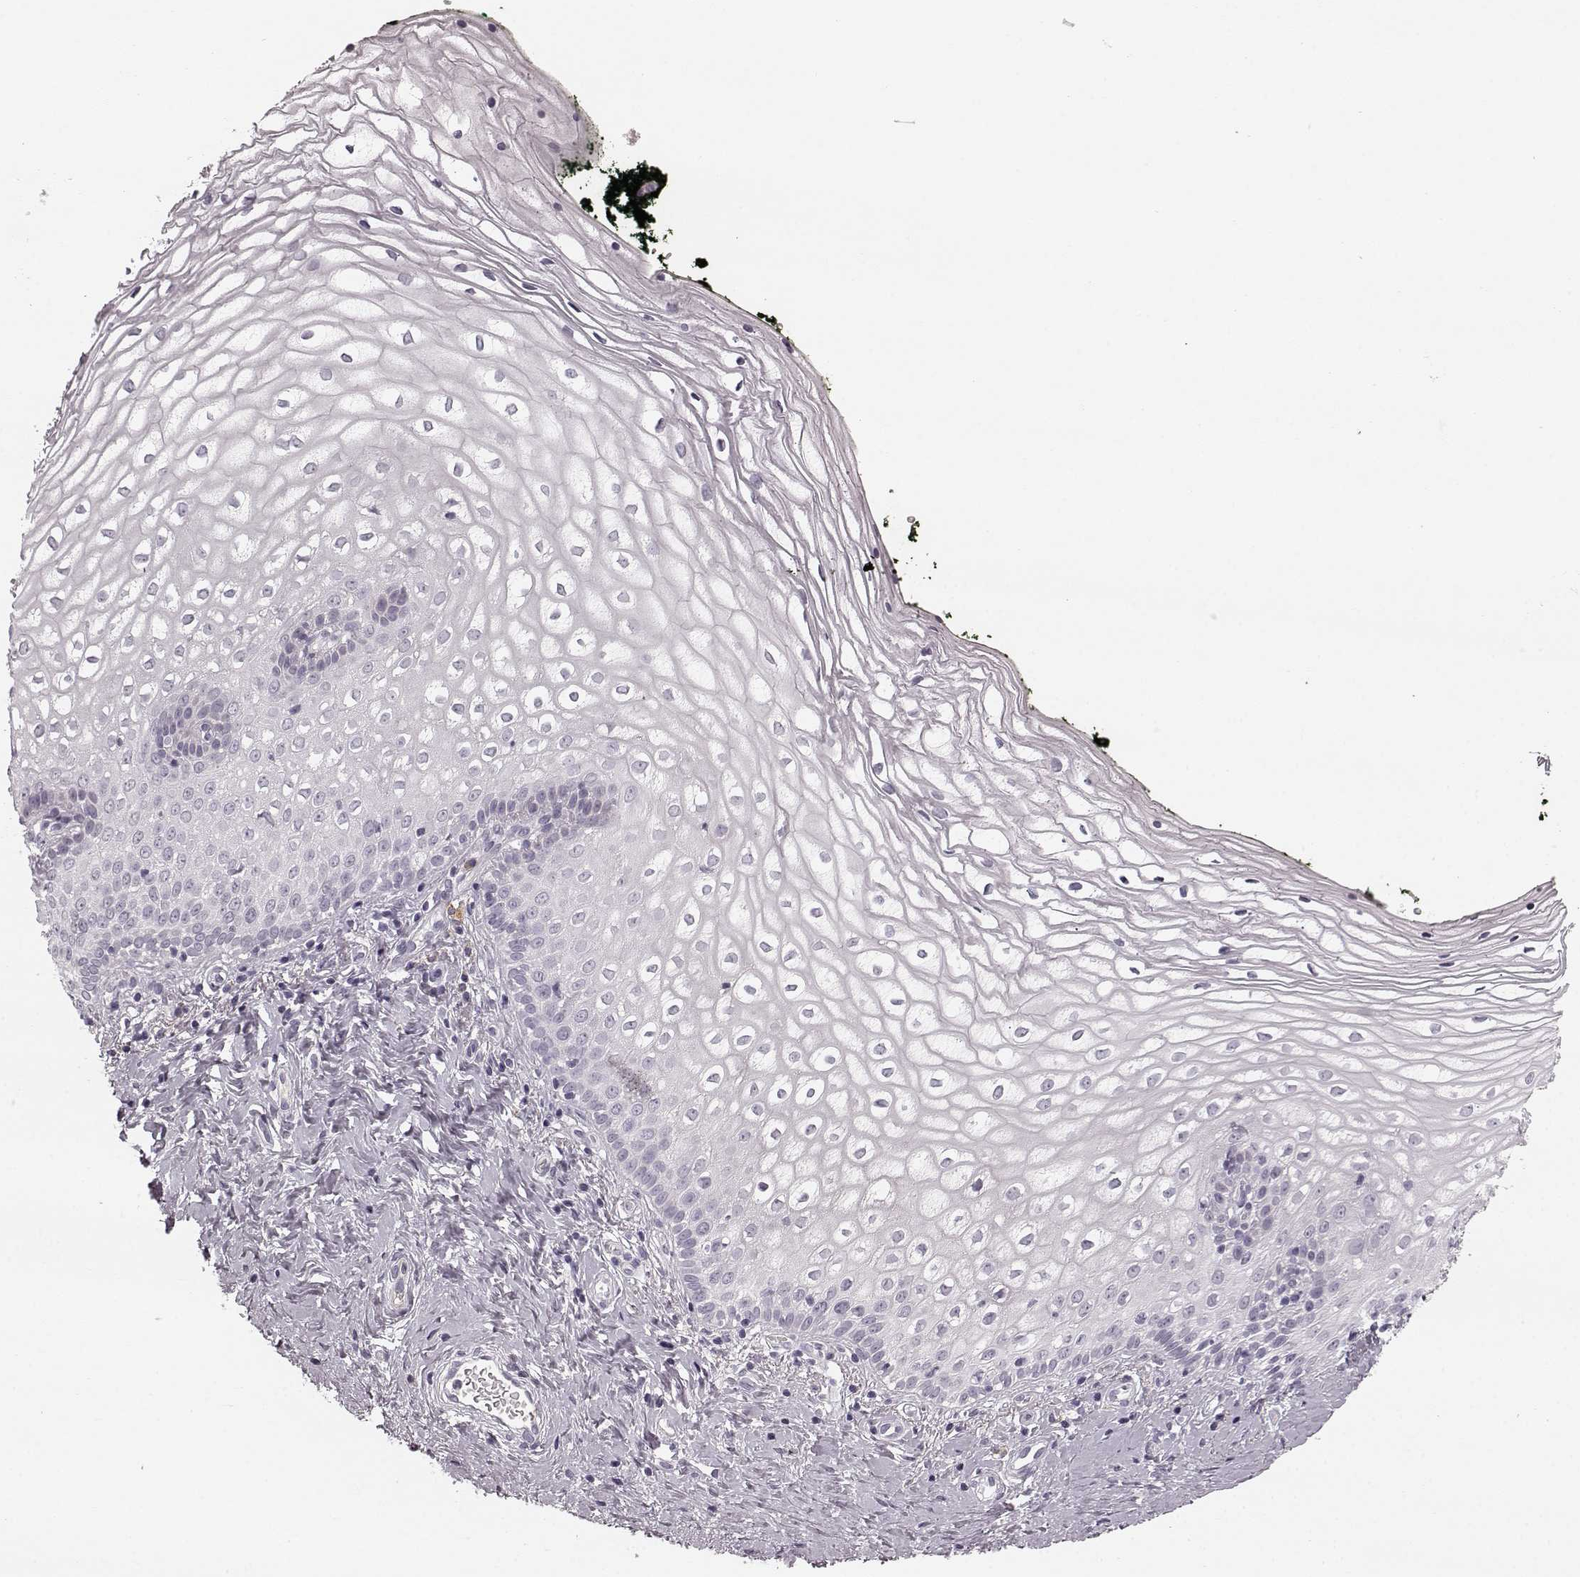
{"staining": {"intensity": "negative", "quantity": "none", "location": "none"}, "tissue": "vagina", "cell_type": "Squamous epithelial cells", "image_type": "normal", "snomed": [{"axis": "morphology", "description": "Normal tissue, NOS"}, {"axis": "topography", "description": "Vagina"}], "caption": "Histopathology image shows no protein expression in squamous epithelial cells of normal vagina. (DAB immunohistochemistry (IHC) visualized using brightfield microscopy, high magnification).", "gene": "FAM234B", "patient": {"sex": "female", "age": 47}}